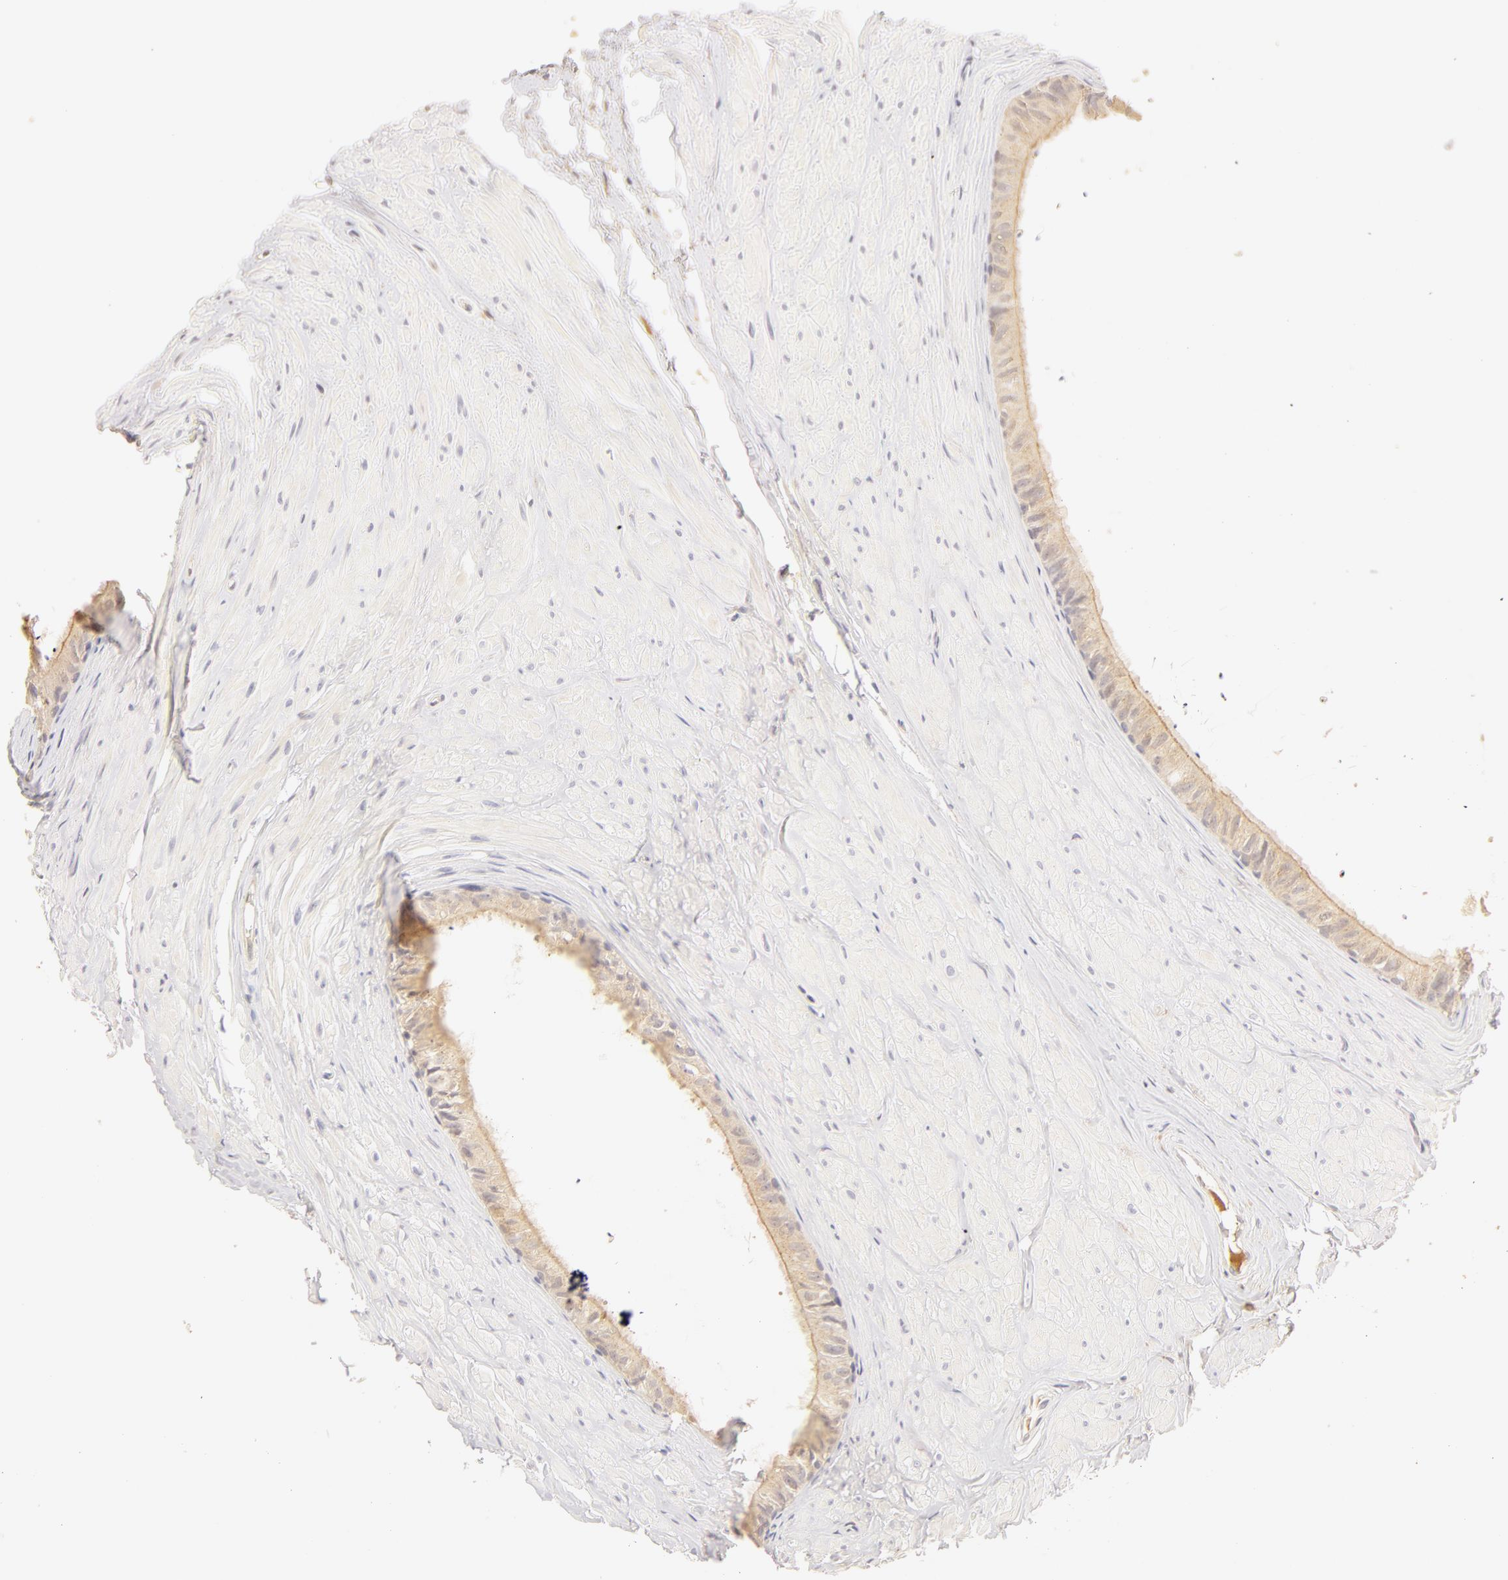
{"staining": {"intensity": "weak", "quantity": ">75%", "location": "cytoplasmic/membranous"}, "tissue": "epididymis", "cell_type": "Glandular cells", "image_type": "normal", "snomed": [{"axis": "morphology", "description": "Normal tissue, NOS"}, {"axis": "topography", "description": "Epididymis"}], "caption": "A brown stain highlights weak cytoplasmic/membranous positivity of a protein in glandular cells of normal human epididymis. (DAB IHC with brightfield microscopy, high magnification).", "gene": "C1R", "patient": {"sex": "male", "age": 52}}